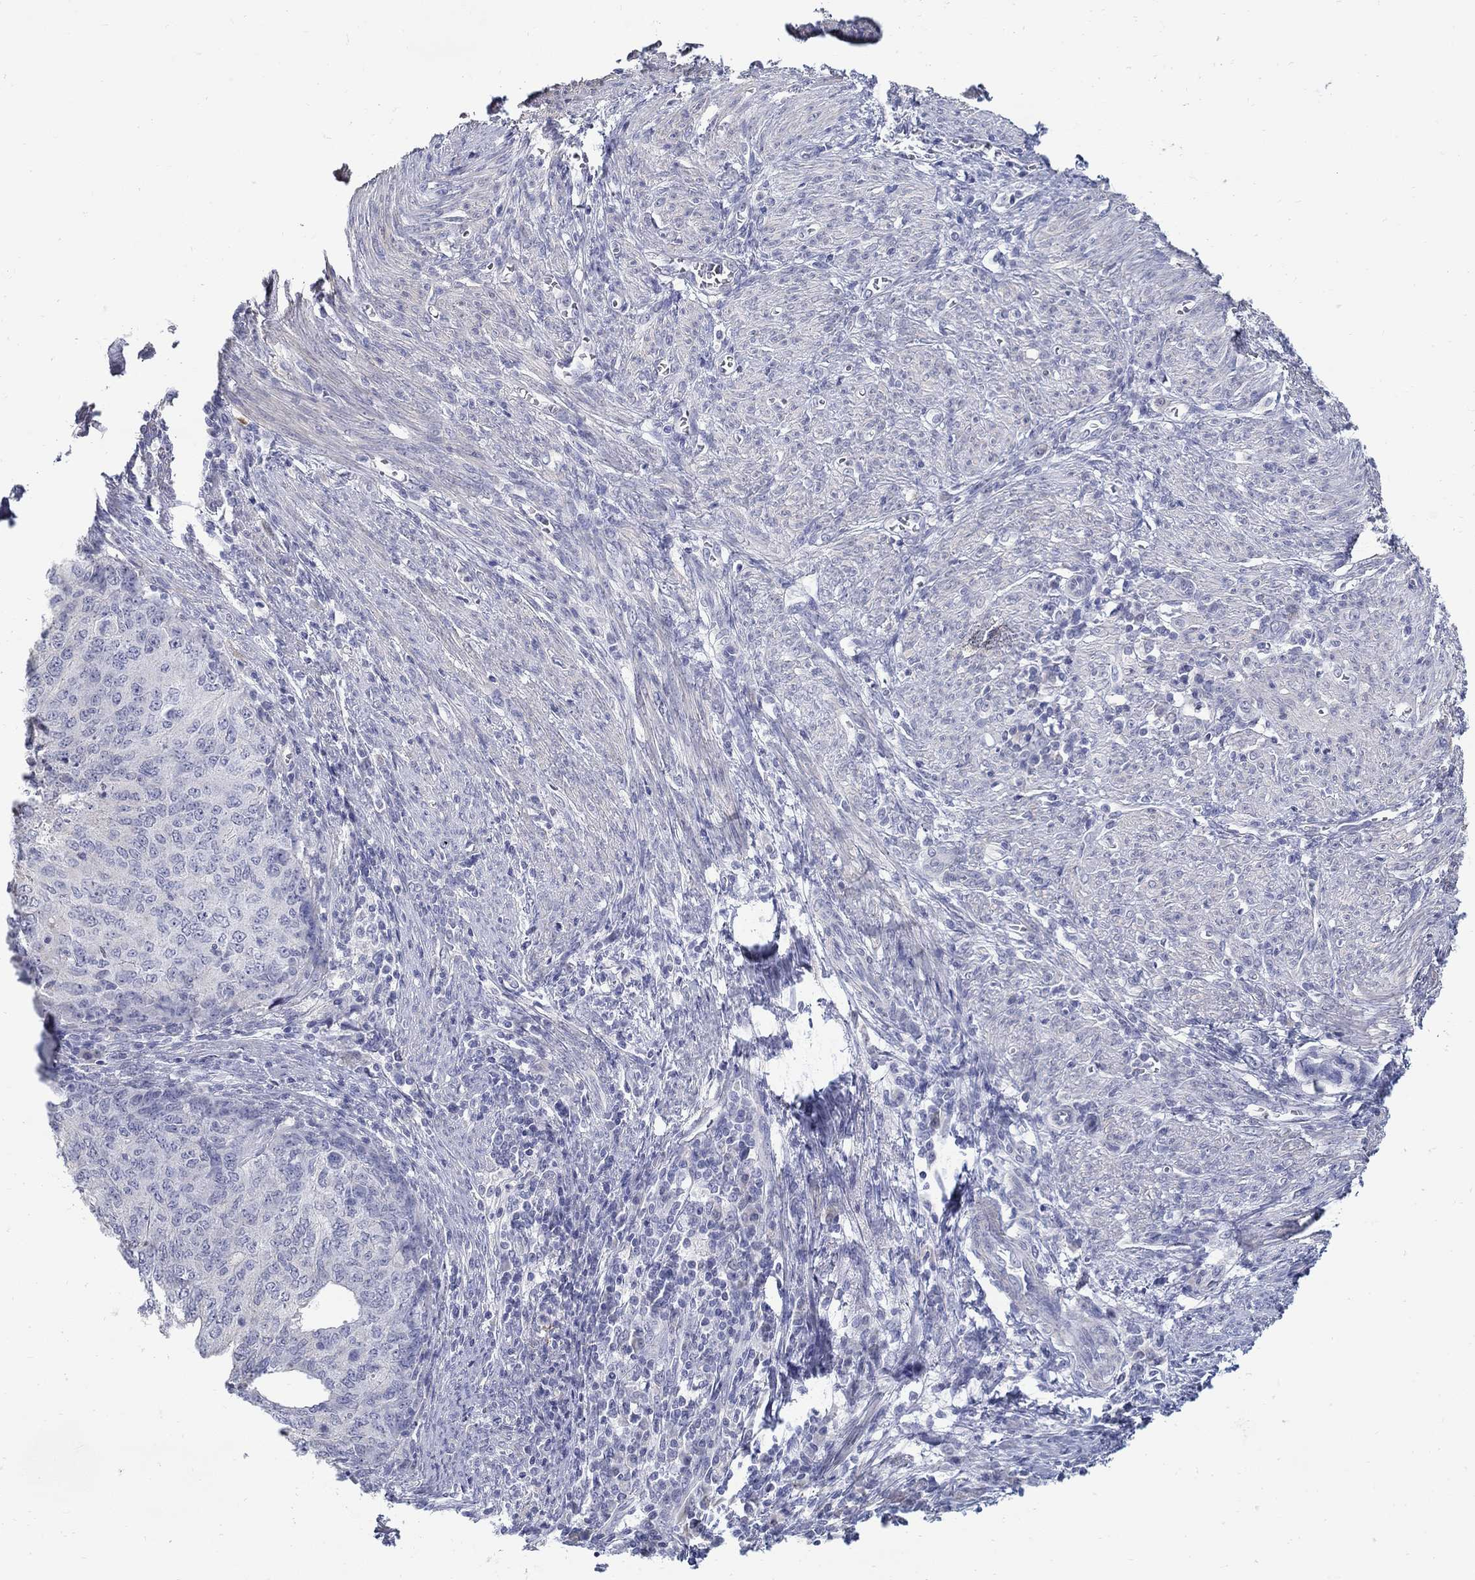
{"staining": {"intensity": "negative", "quantity": "none", "location": "none"}, "tissue": "endometrial cancer", "cell_type": "Tumor cells", "image_type": "cancer", "snomed": [{"axis": "morphology", "description": "Adenocarcinoma, NOS"}, {"axis": "topography", "description": "Endometrium"}], "caption": "The immunohistochemistry micrograph has no significant staining in tumor cells of adenocarcinoma (endometrial) tissue. (Stains: DAB immunohistochemistry with hematoxylin counter stain, Microscopy: brightfield microscopy at high magnification).", "gene": "ABCA4", "patient": {"sex": "female", "age": 82}}